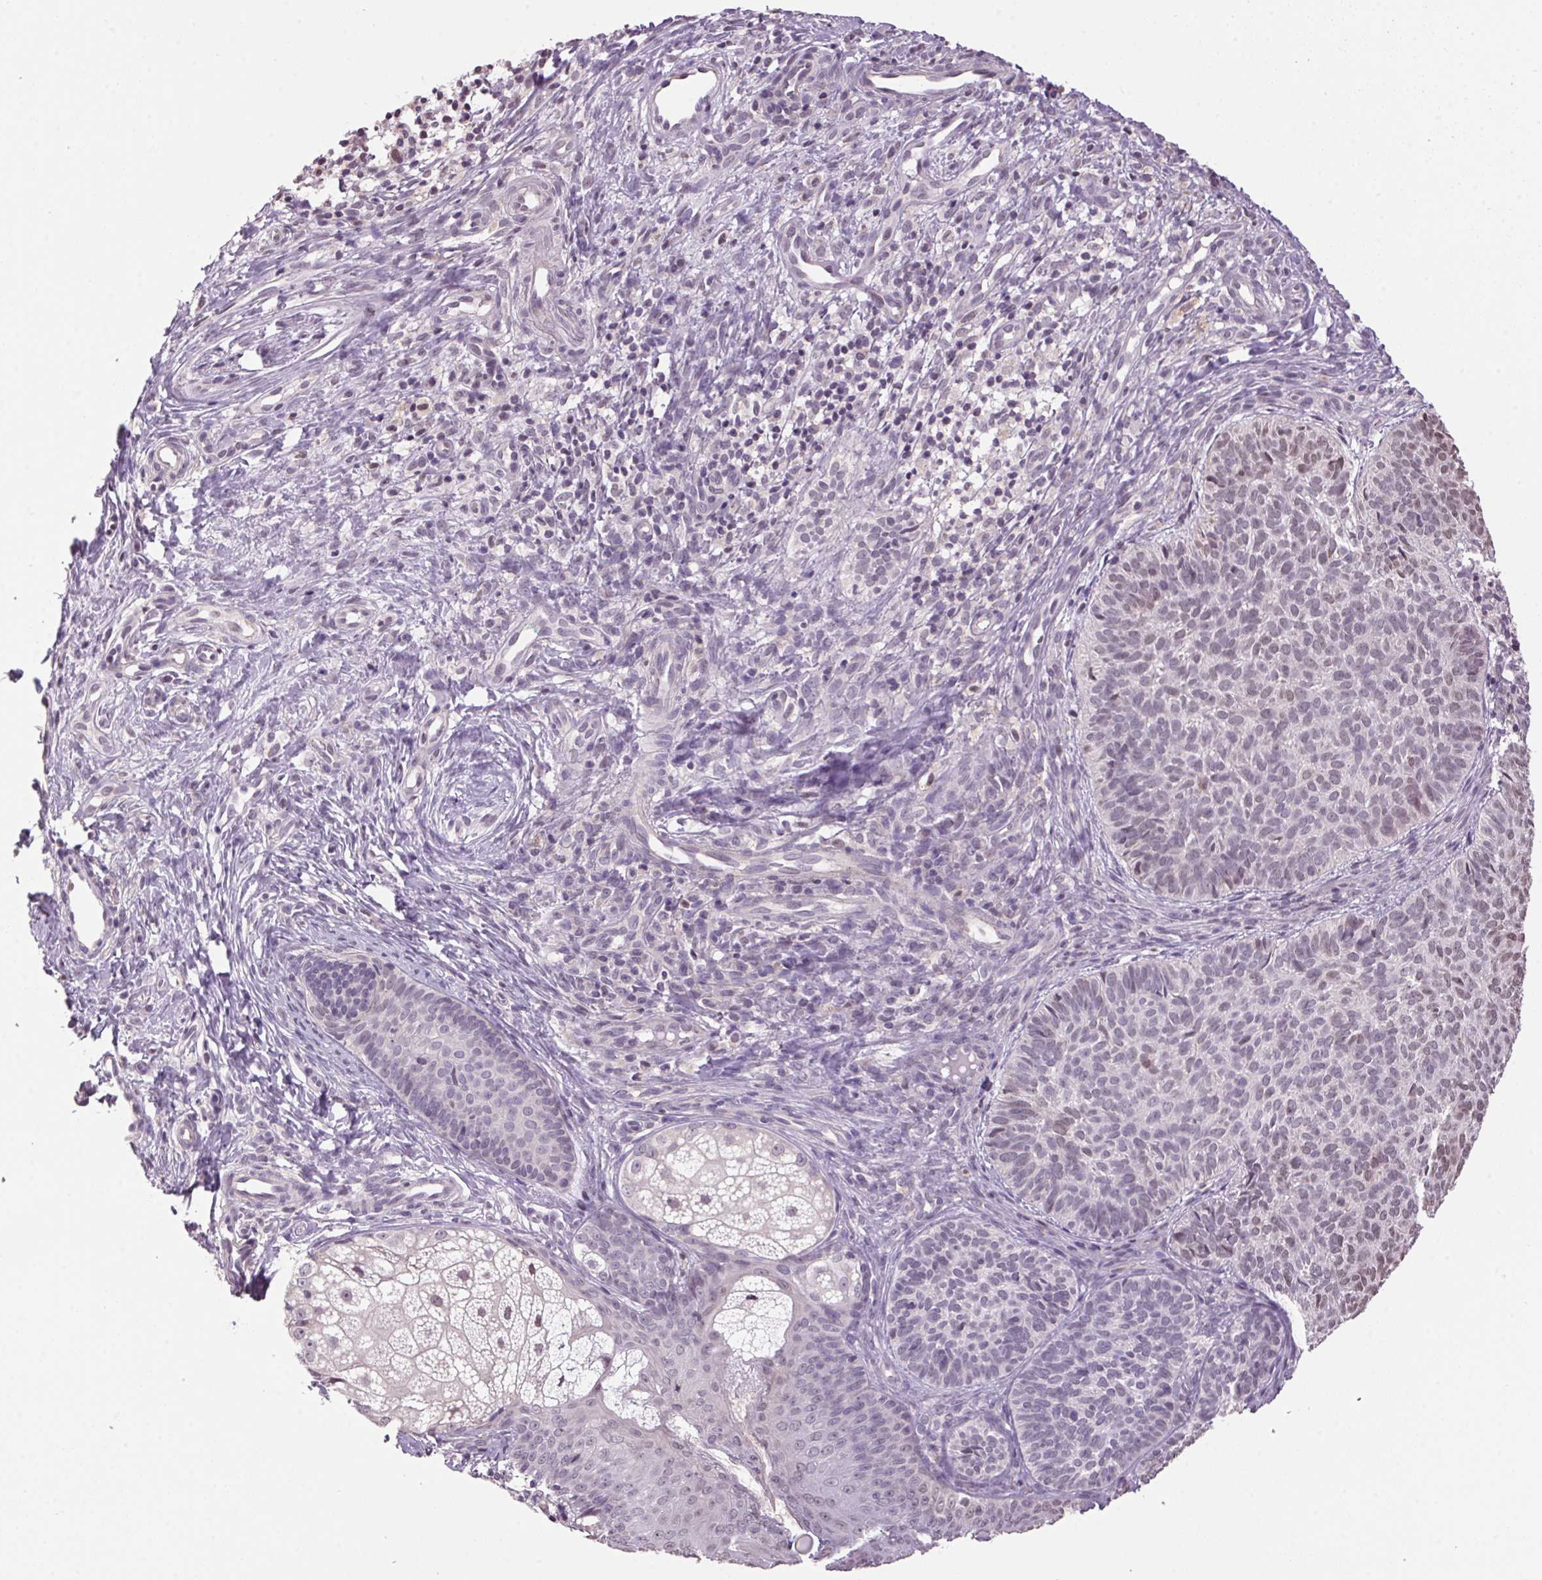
{"staining": {"intensity": "weak", "quantity": "25%-75%", "location": "nuclear"}, "tissue": "skin cancer", "cell_type": "Tumor cells", "image_type": "cancer", "snomed": [{"axis": "morphology", "description": "Basal cell carcinoma"}, {"axis": "topography", "description": "Skin"}], "caption": "Immunohistochemistry photomicrograph of human basal cell carcinoma (skin) stained for a protein (brown), which shows low levels of weak nuclear staining in about 25%-75% of tumor cells.", "gene": "VWA3B", "patient": {"sex": "male", "age": 57}}